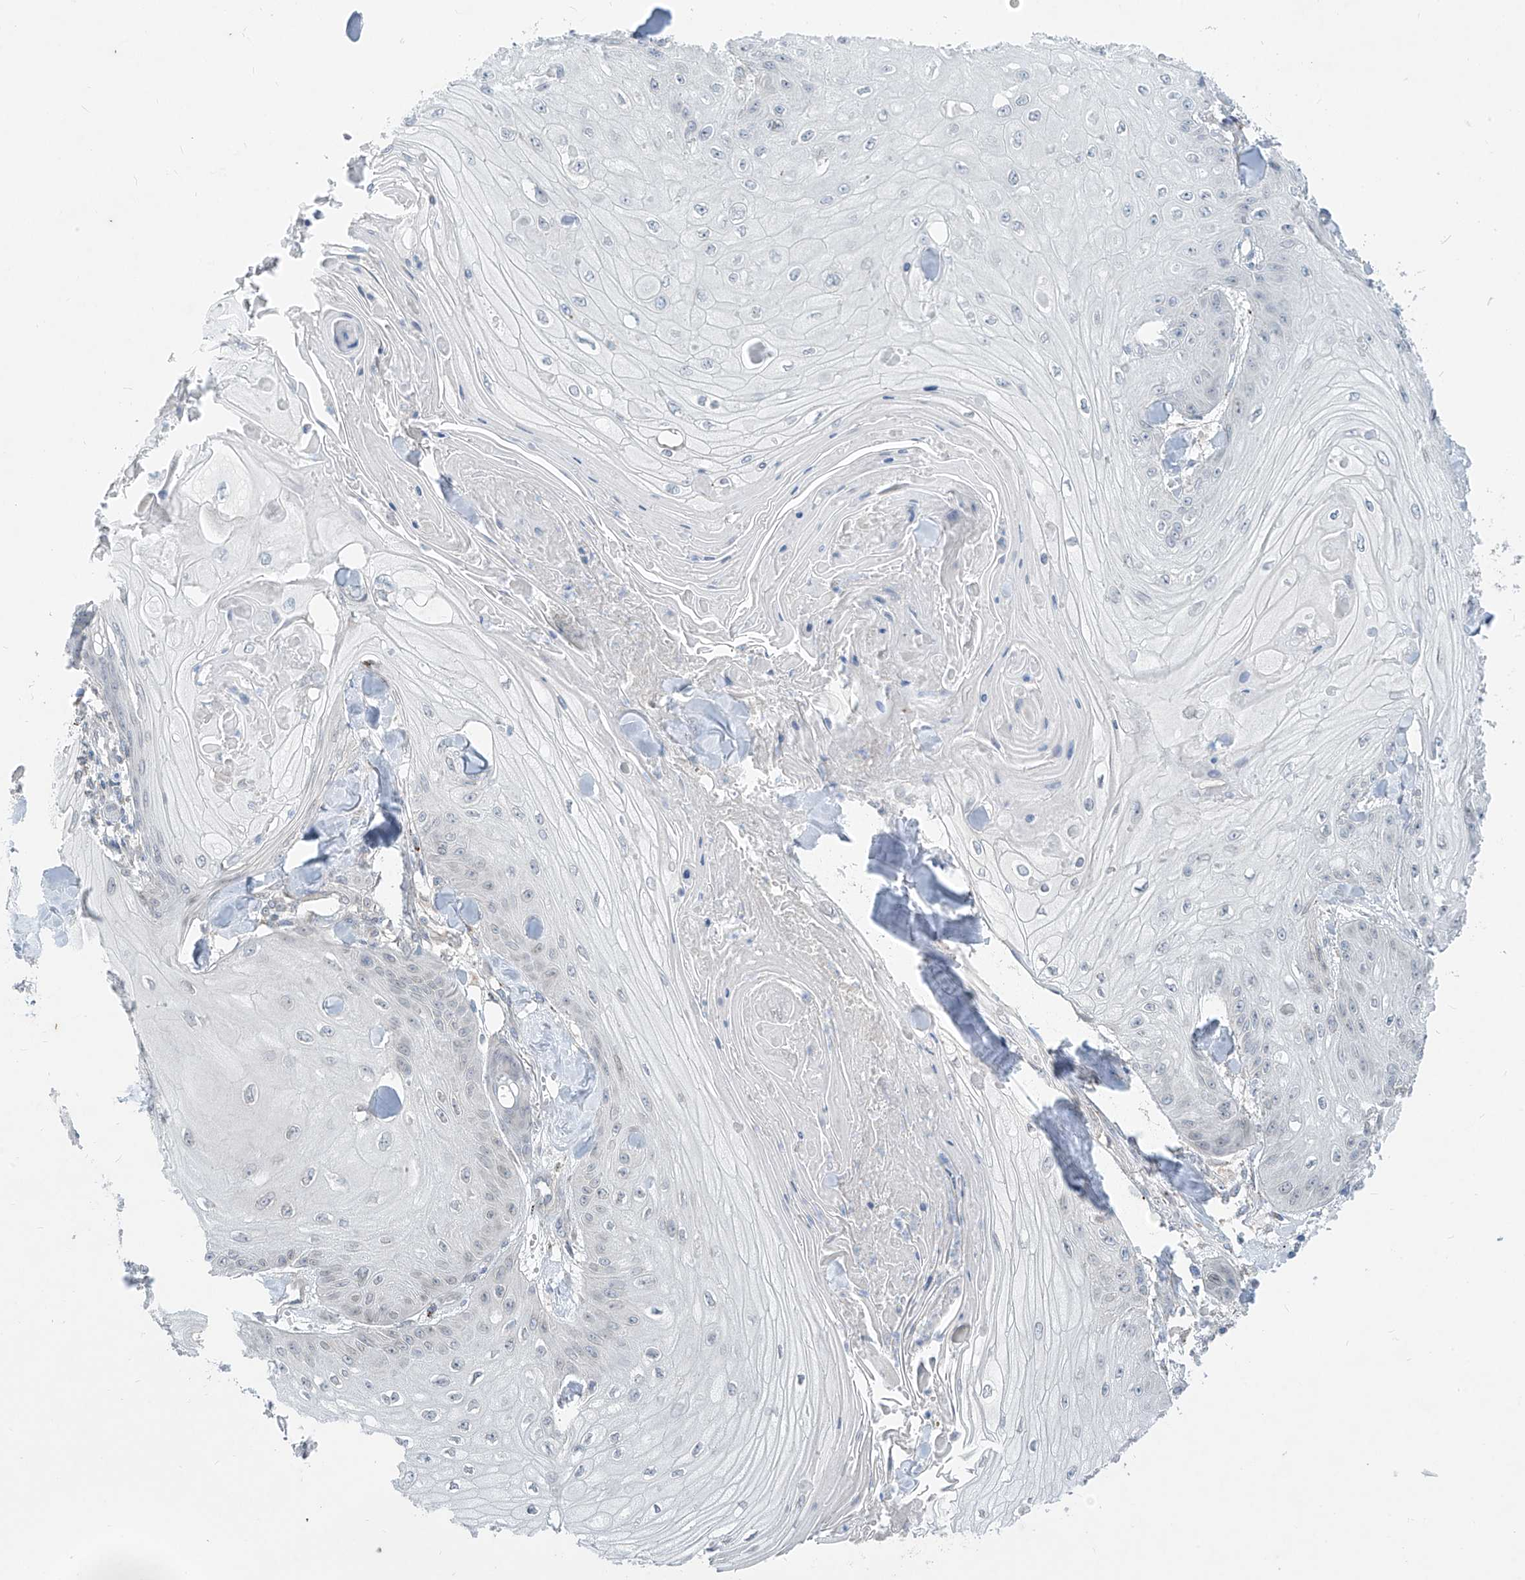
{"staining": {"intensity": "negative", "quantity": "none", "location": "none"}, "tissue": "skin cancer", "cell_type": "Tumor cells", "image_type": "cancer", "snomed": [{"axis": "morphology", "description": "Squamous cell carcinoma, NOS"}, {"axis": "topography", "description": "Skin"}], "caption": "This is an immunohistochemistry (IHC) micrograph of human skin squamous cell carcinoma. There is no staining in tumor cells.", "gene": "KRTAP25-1", "patient": {"sex": "male", "age": 74}}